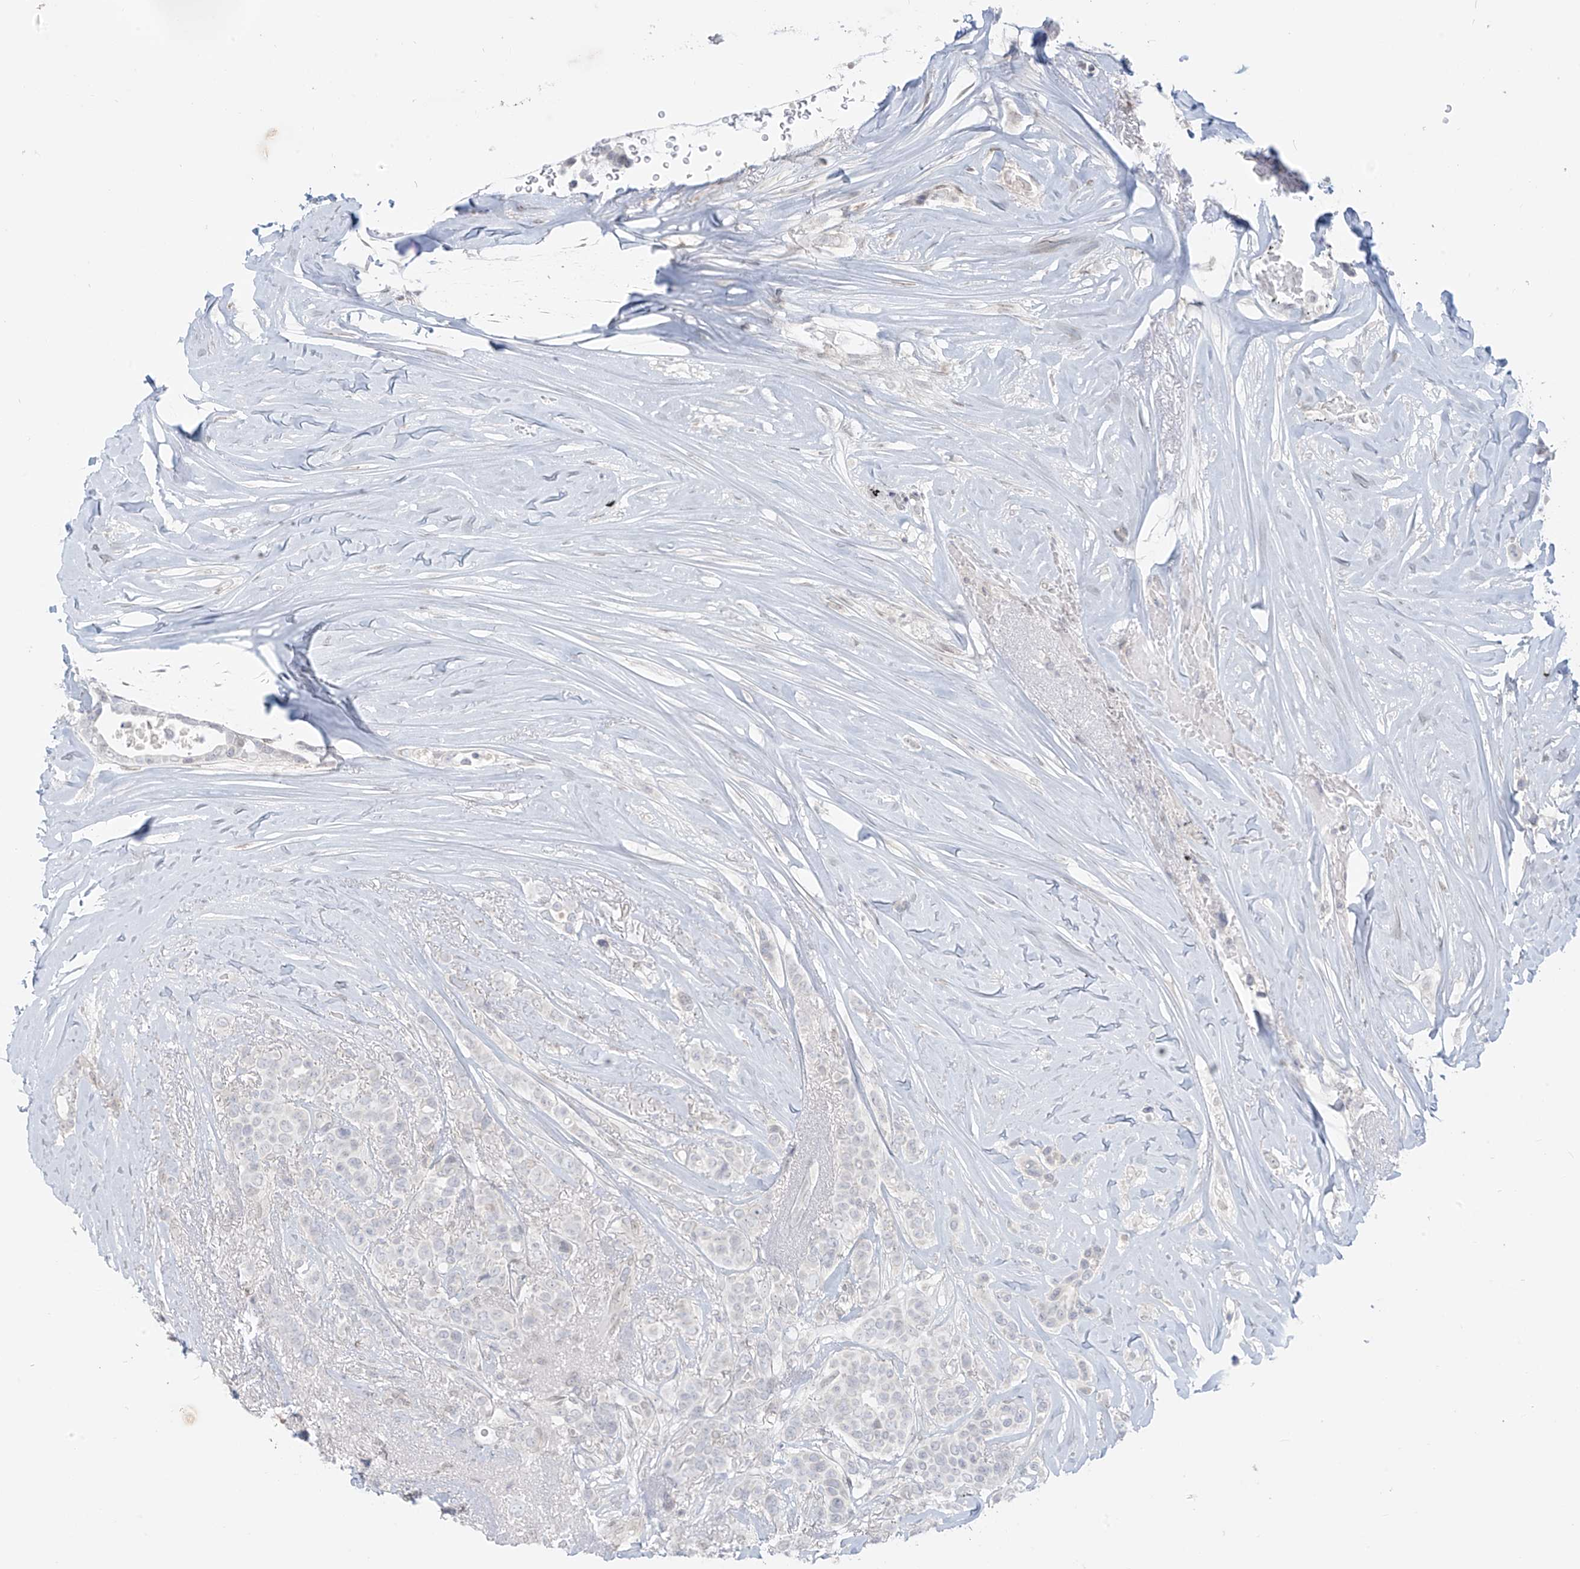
{"staining": {"intensity": "negative", "quantity": "none", "location": "none"}, "tissue": "breast cancer", "cell_type": "Tumor cells", "image_type": "cancer", "snomed": [{"axis": "morphology", "description": "Lobular carcinoma"}, {"axis": "topography", "description": "Breast"}], "caption": "Tumor cells are negative for protein expression in human lobular carcinoma (breast). Nuclei are stained in blue.", "gene": "OSBPL7", "patient": {"sex": "female", "age": 51}}